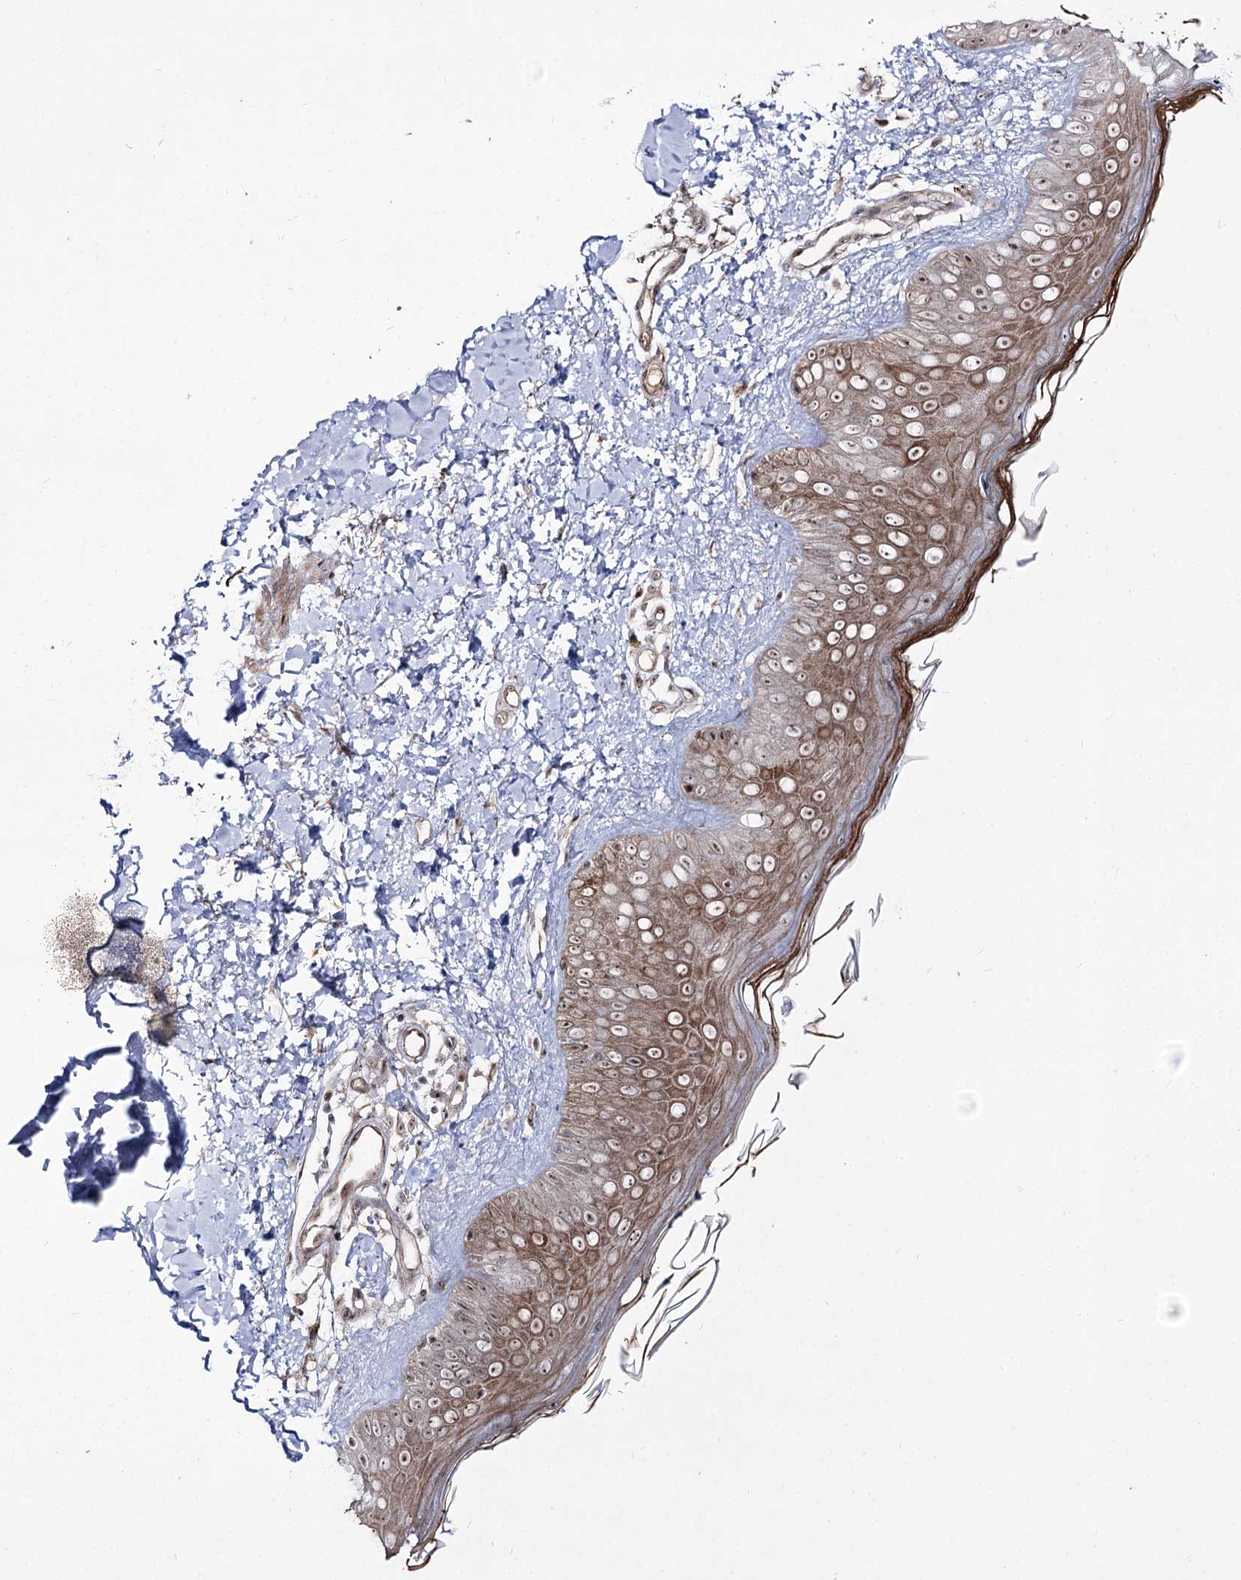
{"staining": {"intensity": "negative", "quantity": "none", "location": "none"}, "tissue": "skin", "cell_type": "Fibroblasts", "image_type": "normal", "snomed": [{"axis": "morphology", "description": "Normal tissue, NOS"}, {"axis": "topography", "description": "Skin"}], "caption": "DAB (3,3'-diaminobenzidine) immunohistochemical staining of normal human skin demonstrates no significant expression in fibroblasts.", "gene": "RRP9", "patient": {"sex": "male", "age": 52}}